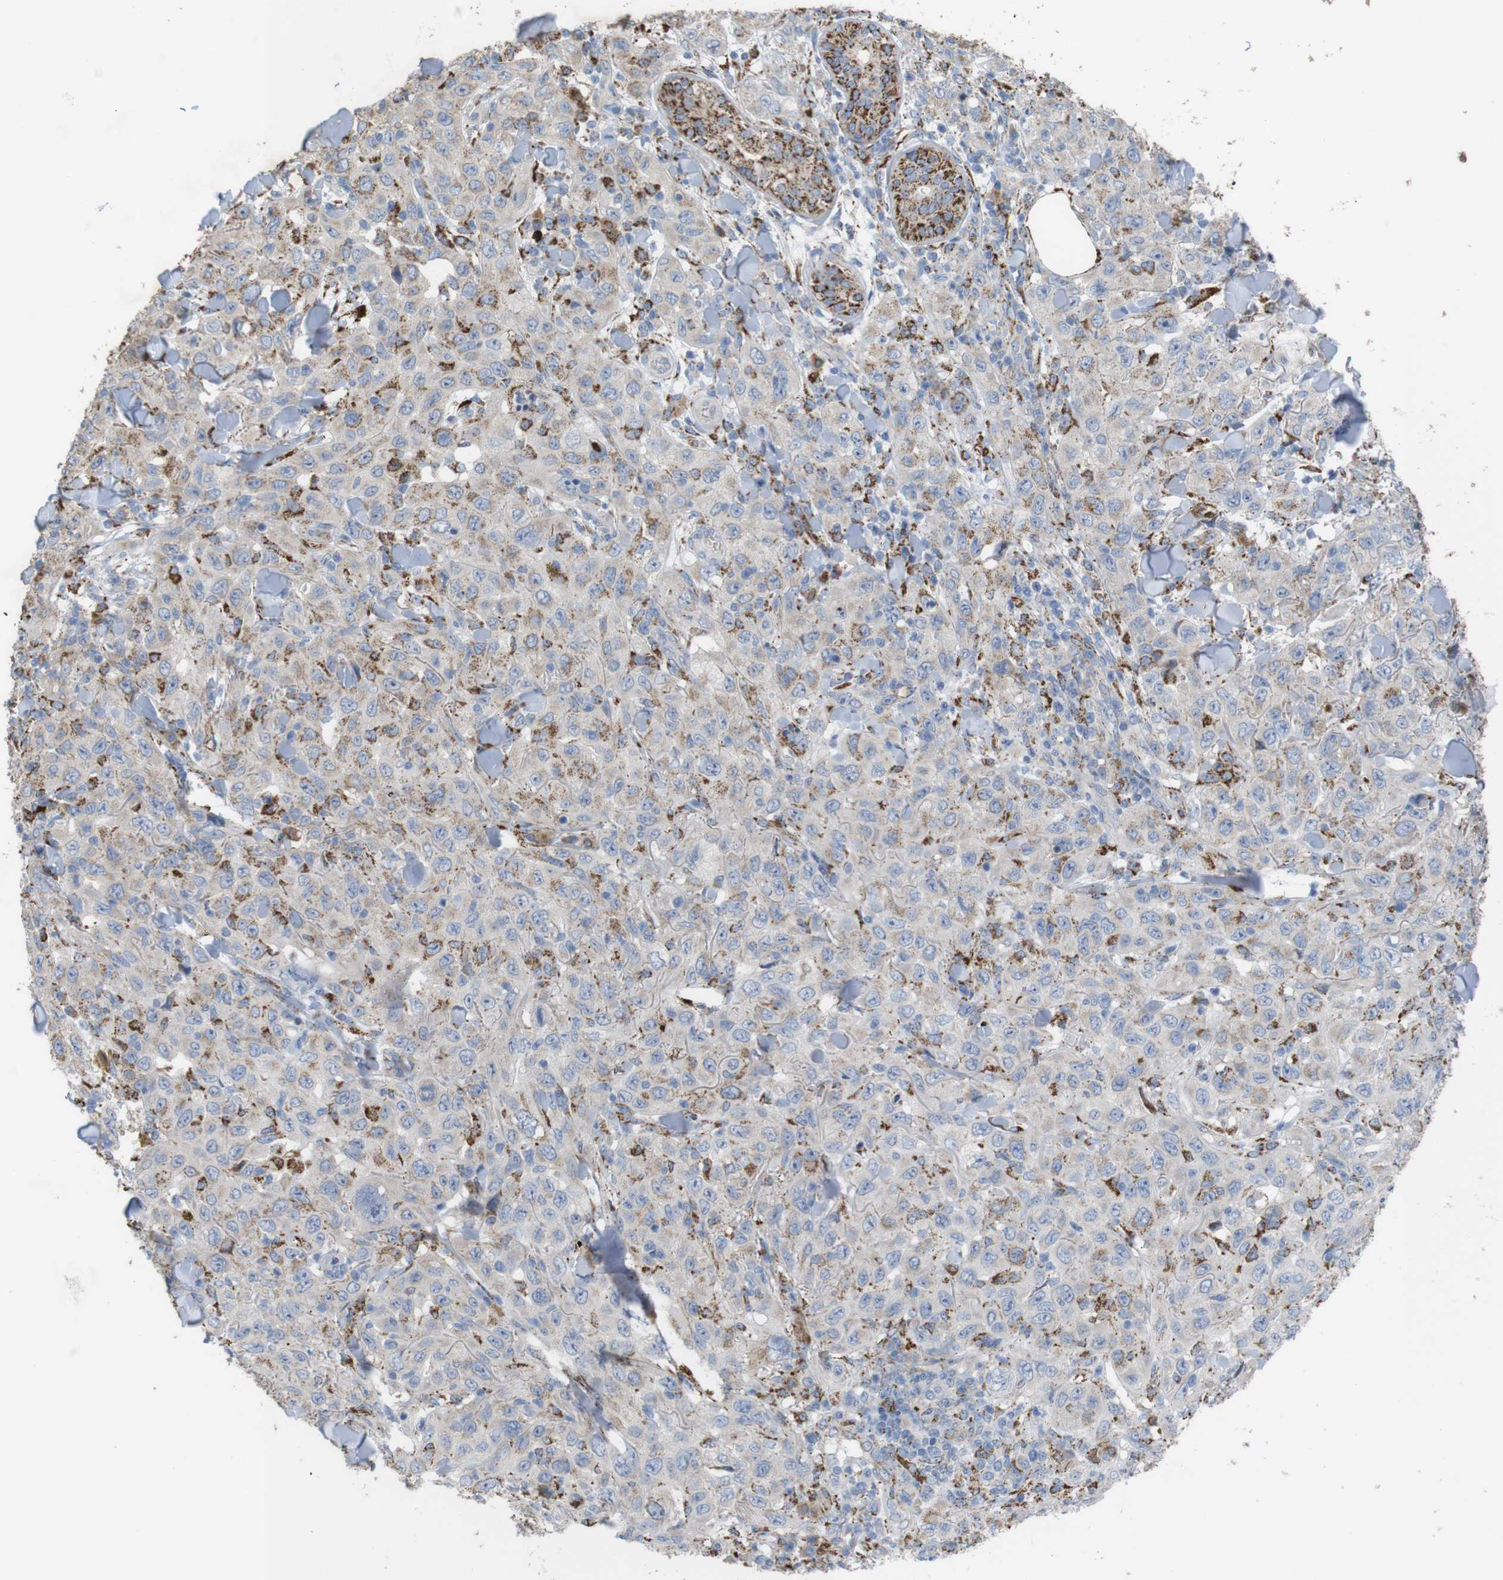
{"staining": {"intensity": "moderate", "quantity": "25%-75%", "location": "cytoplasmic/membranous"}, "tissue": "skin cancer", "cell_type": "Tumor cells", "image_type": "cancer", "snomed": [{"axis": "morphology", "description": "Squamous cell carcinoma, NOS"}, {"axis": "topography", "description": "Skin"}], "caption": "Immunohistochemistry (IHC) (DAB (3,3'-diaminobenzidine)) staining of skin squamous cell carcinoma reveals moderate cytoplasmic/membranous protein expression in about 25%-75% of tumor cells.", "gene": "PTPRR", "patient": {"sex": "female", "age": 88}}